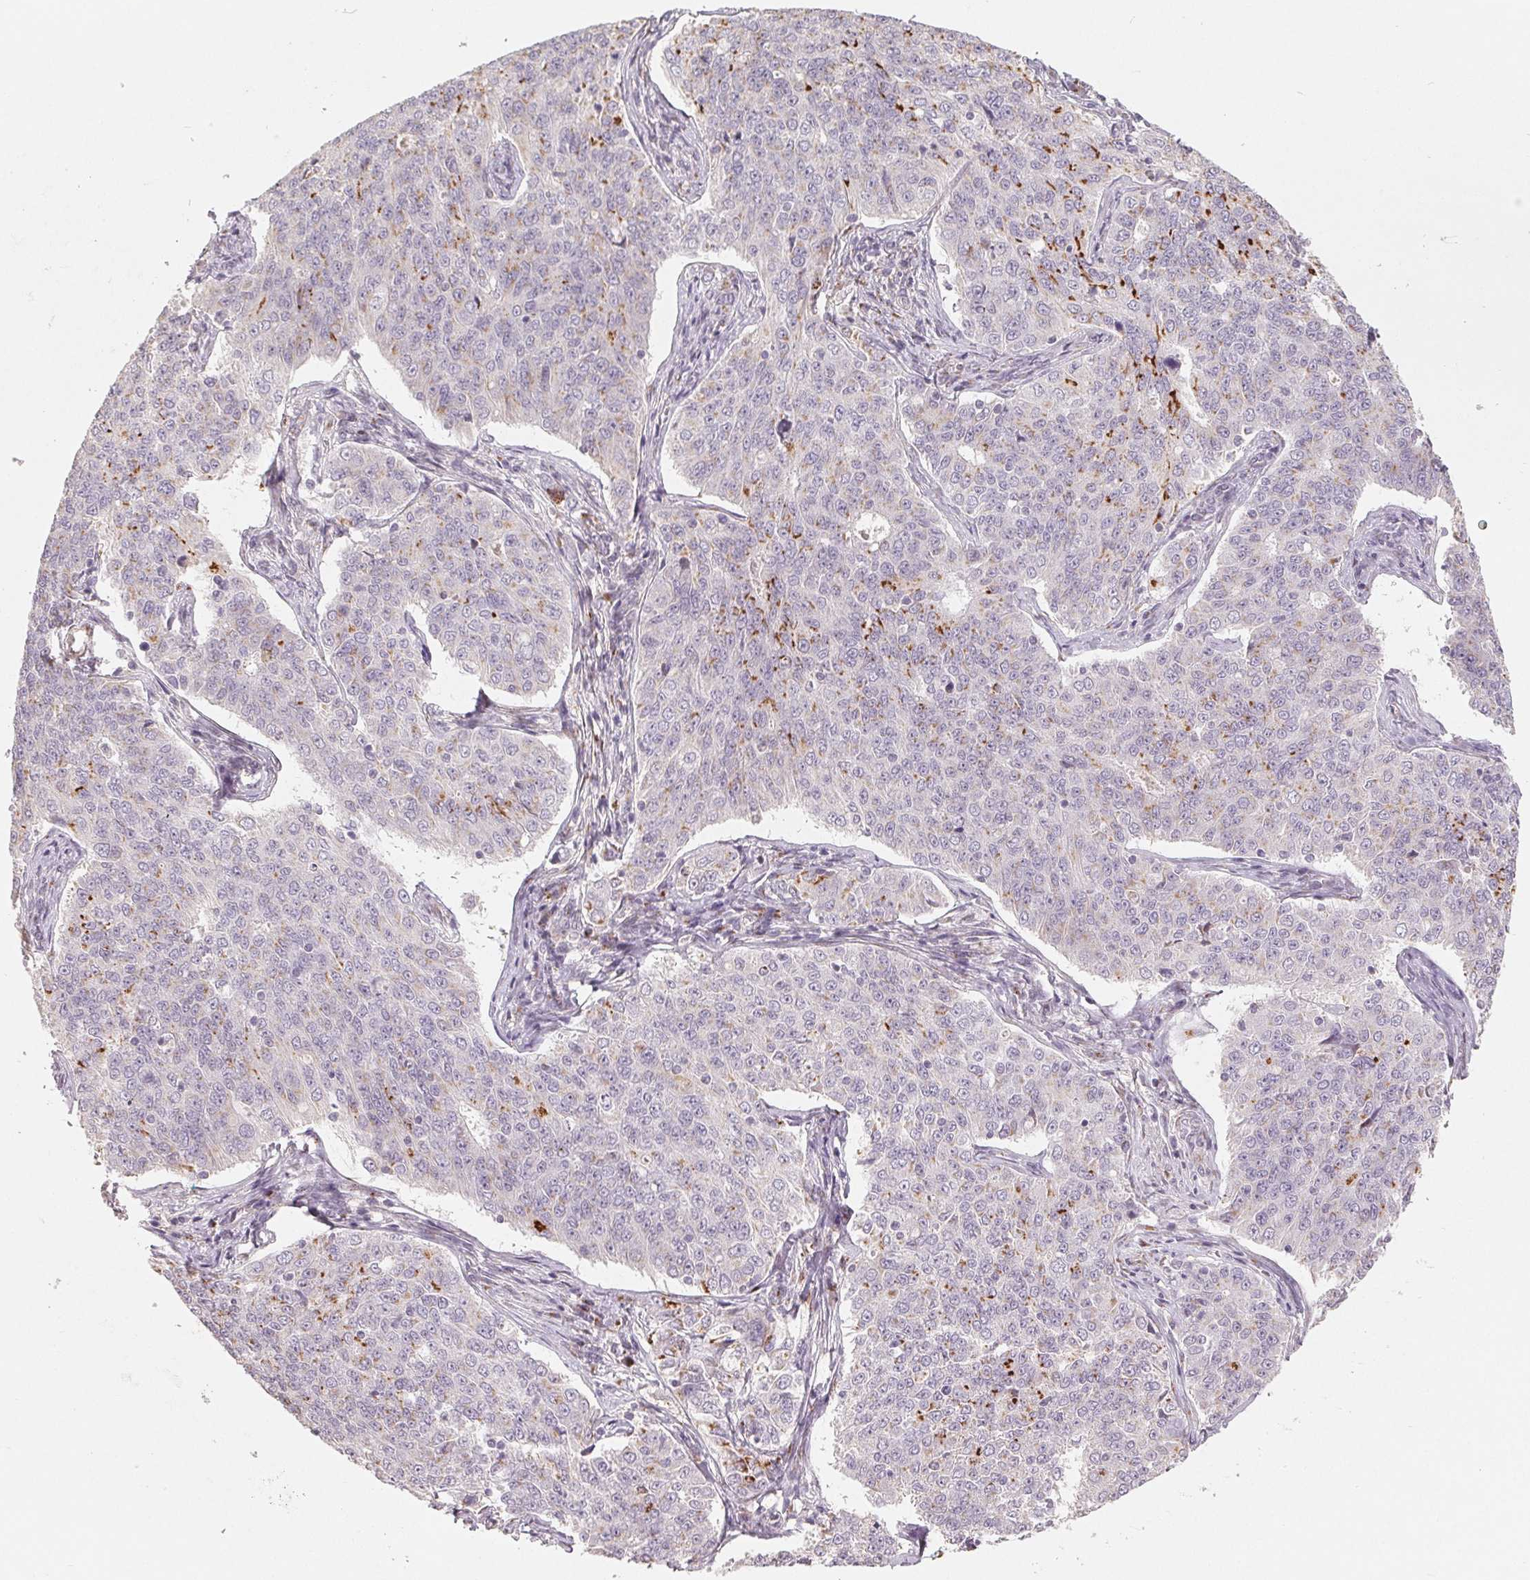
{"staining": {"intensity": "strong", "quantity": "<25%", "location": "cytoplasmic/membranous"}, "tissue": "endometrial cancer", "cell_type": "Tumor cells", "image_type": "cancer", "snomed": [{"axis": "morphology", "description": "Adenocarcinoma, NOS"}, {"axis": "topography", "description": "Endometrium"}], "caption": "About <25% of tumor cells in endometrial adenocarcinoma display strong cytoplasmic/membranous protein expression as visualized by brown immunohistochemical staining.", "gene": "TMSB15B", "patient": {"sex": "female", "age": 43}}